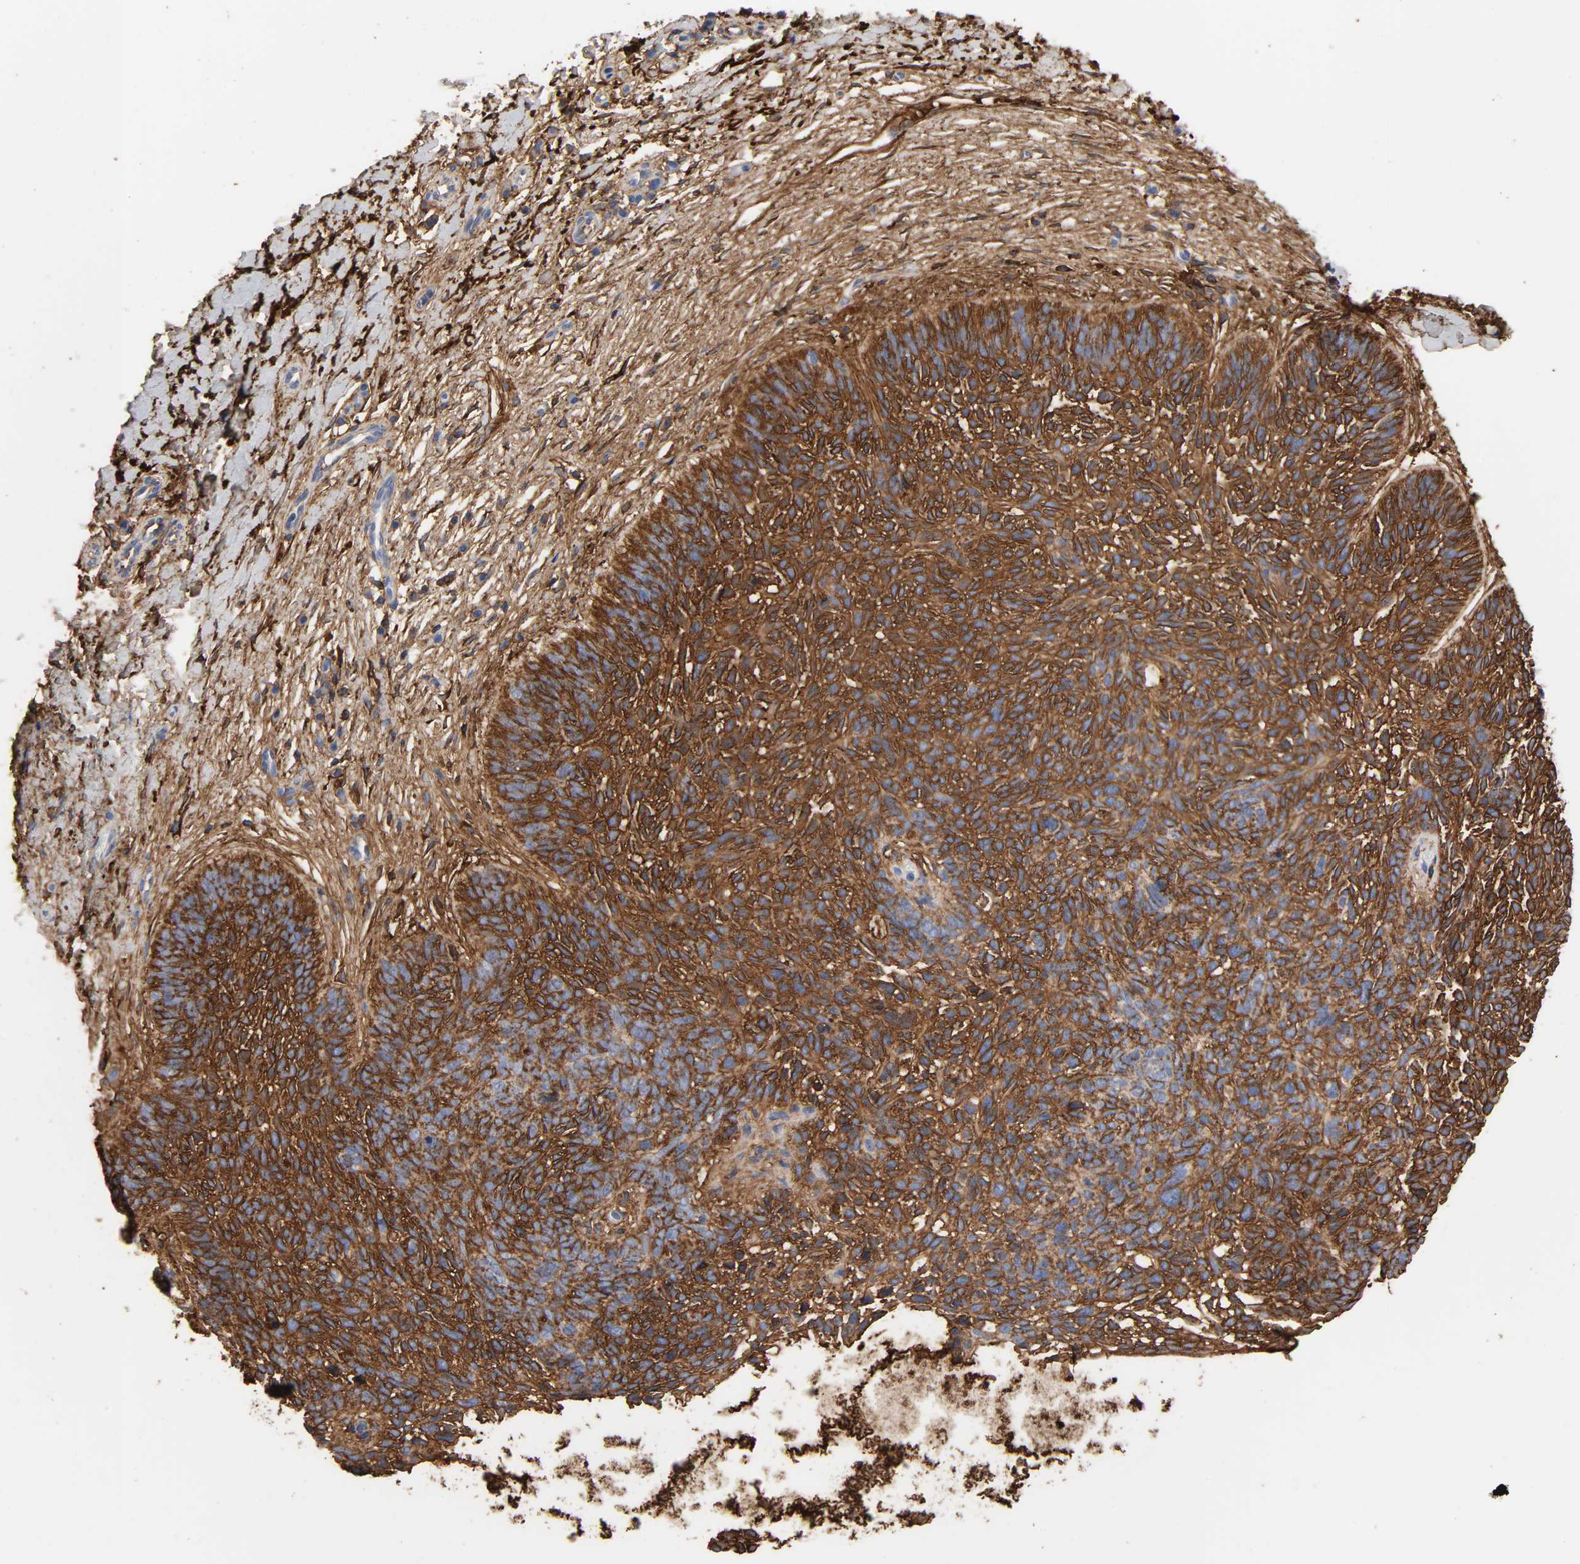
{"staining": {"intensity": "strong", "quantity": ">75%", "location": "cytoplasmic/membranous"}, "tissue": "skin cancer", "cell_type": "Tumor cells", "image_type": "cancer", "snomed": [{"axis": "morphology", "description": "Basal cell carcinoma"}, {"axis": "topography", "description": "Skin"}], "caption": "DAB (3,3'-diaminobenzidine) immunohistochemical staining of skin cancer shows strong cytoplasmic/membranous protein positivity in about >75% of tumor cells.", "gene": "FBLN1", "patient": {"sex": "female", "age": 79}}